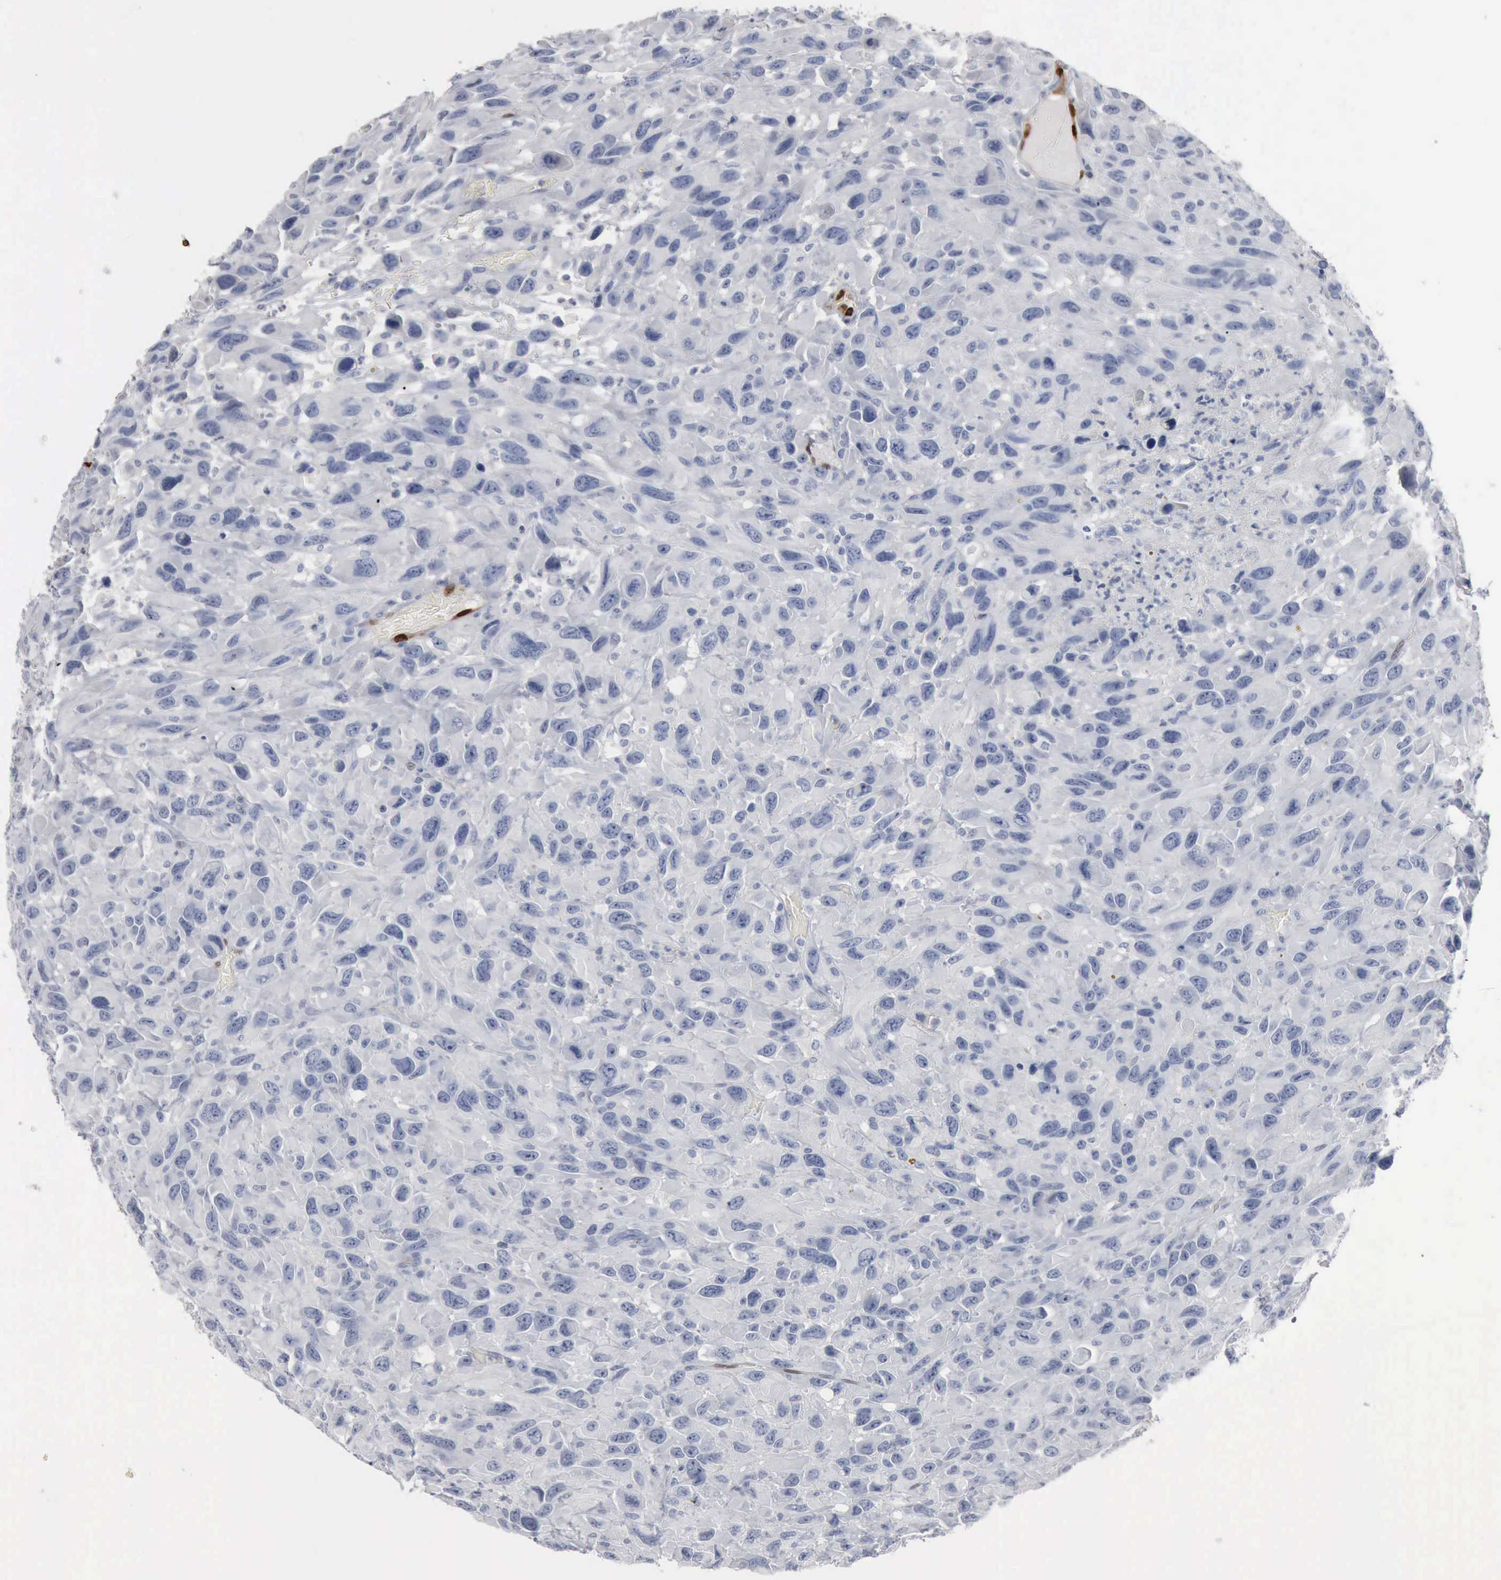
{"staining": {"intensity": "negative", "quantity": "none", "location": "none"}, "tissue": "renal cancer", "cell_type": "Tumor cells", "image_type": "cancer", "snomed": [{"axis": "morphology", "description": "Adenocarcinoma, NOS"}, {"axis": "topography", "description": "Kidney"}], "caption": "An immunohistochemistry micrograph of adenocarcinoma (renal) is shown. There is no staining in tumor cells of adenocarcinoma (renal).", "gene": "FGF2", "patient": {"sex": "male", "age": 79}}